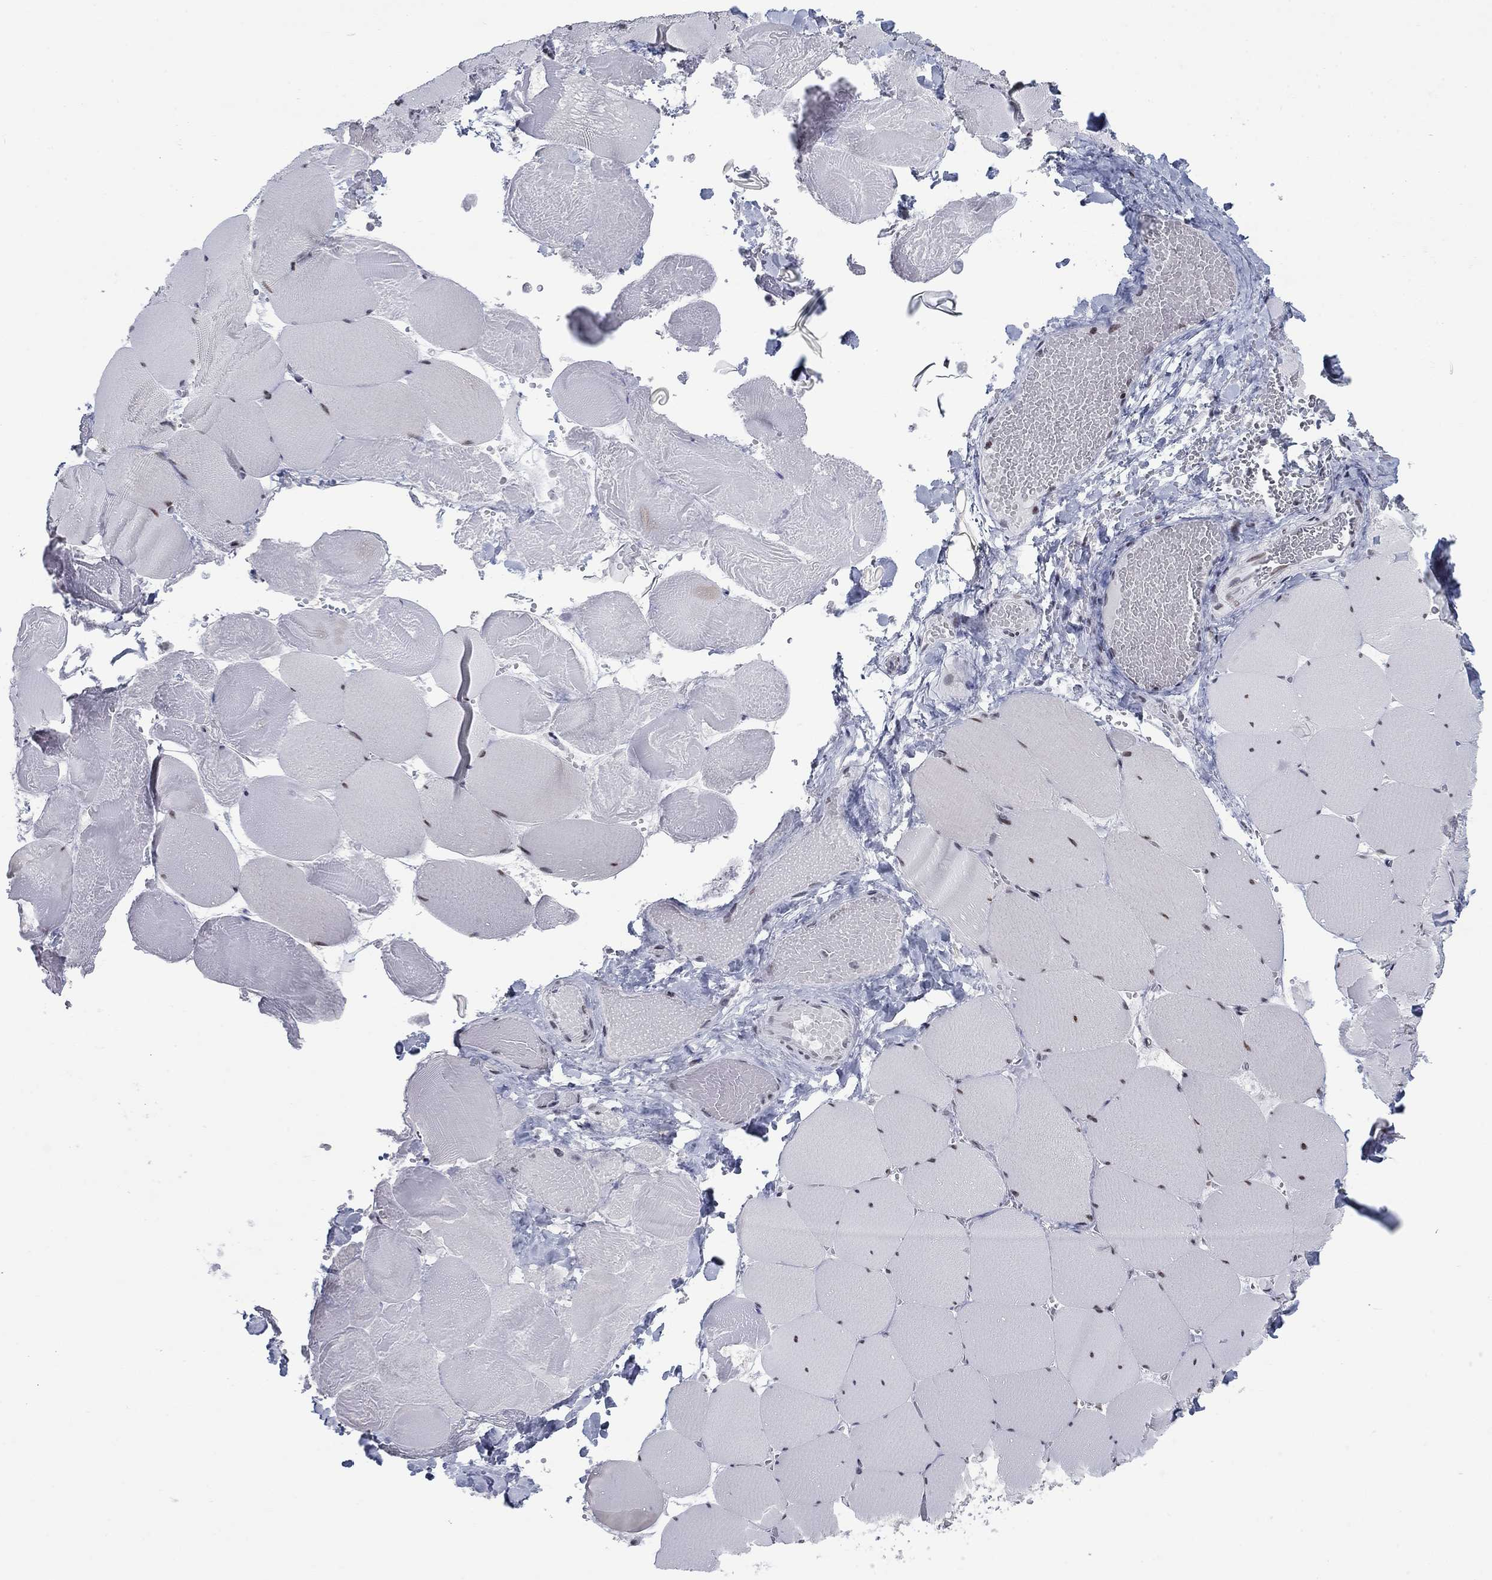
{"staining": {"intensity": "moderate", "quantity": "25%-75%", "location": "nuclear"}, "tissue": "skeletal muscle", "cell_type": "Myocytes", "image_type": "normal", "snomed": [{"axis": "morphology", "description": "Normal tissue, NOS"}, {"axis": "morphology", "description": "Malignant melanoma, Metastatic site"}, {"axis": "topography", "description": "Skeletal muscle"}], "caption": "Skeletal muscle was stained to show a protein in brown. There is medium levels of moderate nuclear expression in approximately 25%-75% of myocytes. The protein is stained brown, and the nuclei are stained in blue (DAB IHC with brightfield microscopy, high magnification).", "gene": "NPAS3", "patient": {"sex": "male", "age": 50}}